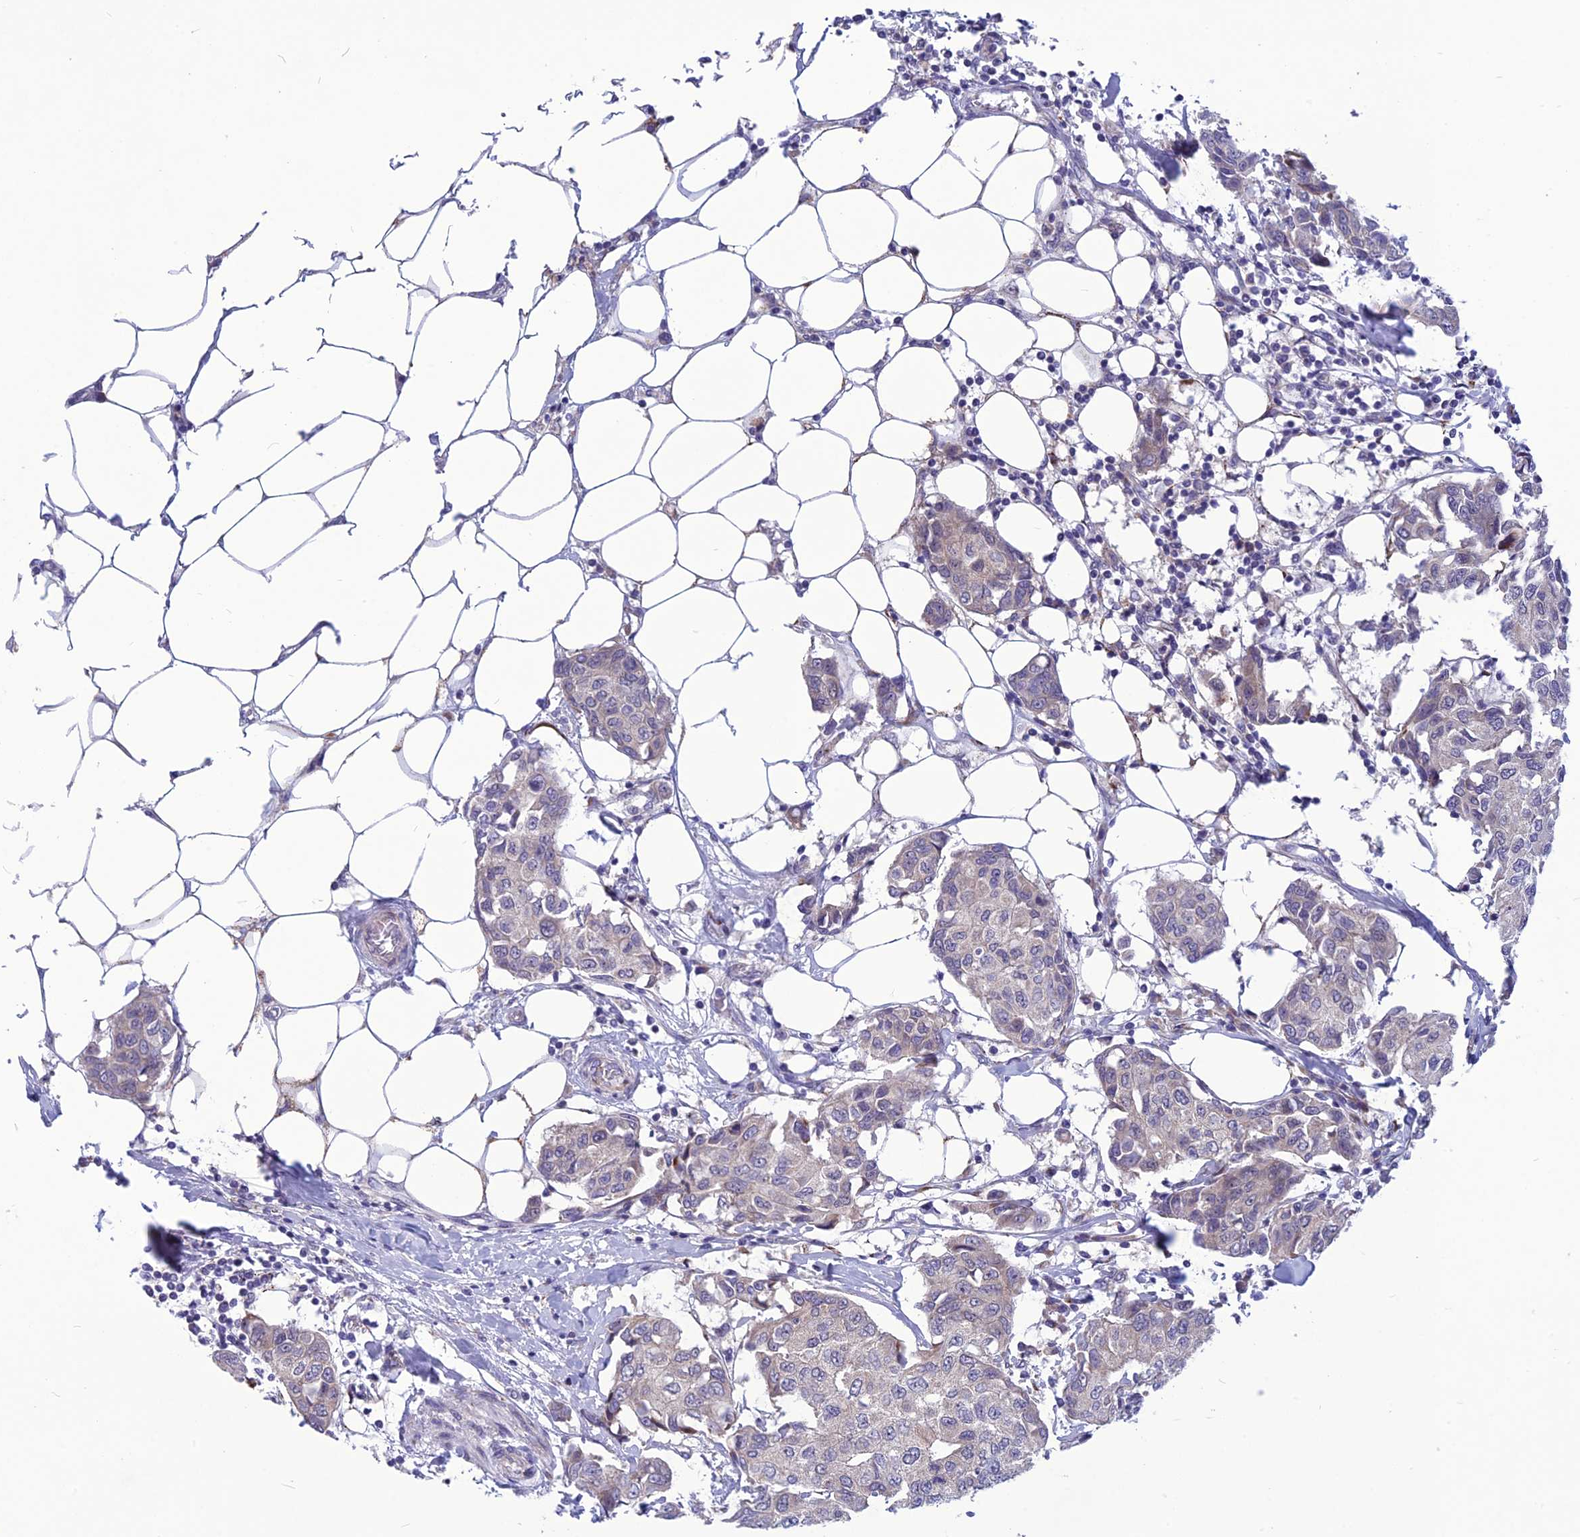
{"staining": {"intensity": "negative", "quantity": "none", "location": "none"}, "tissue": "breast cancer", "cell_type": "Tumor cells", "image_type": "cancer", "snomed": [{"axis": "morphology", "description": "Duct carcinoma"}, {"axis": "topography", "description": "Breast"}], "caption": "High power microscopy image of an IHC micrograph of breast intraductal carcinoma, revealing no significant staining in tumor cells.", "gene": "PSMF1", "patient": {"sex": "female", "age": 80}}